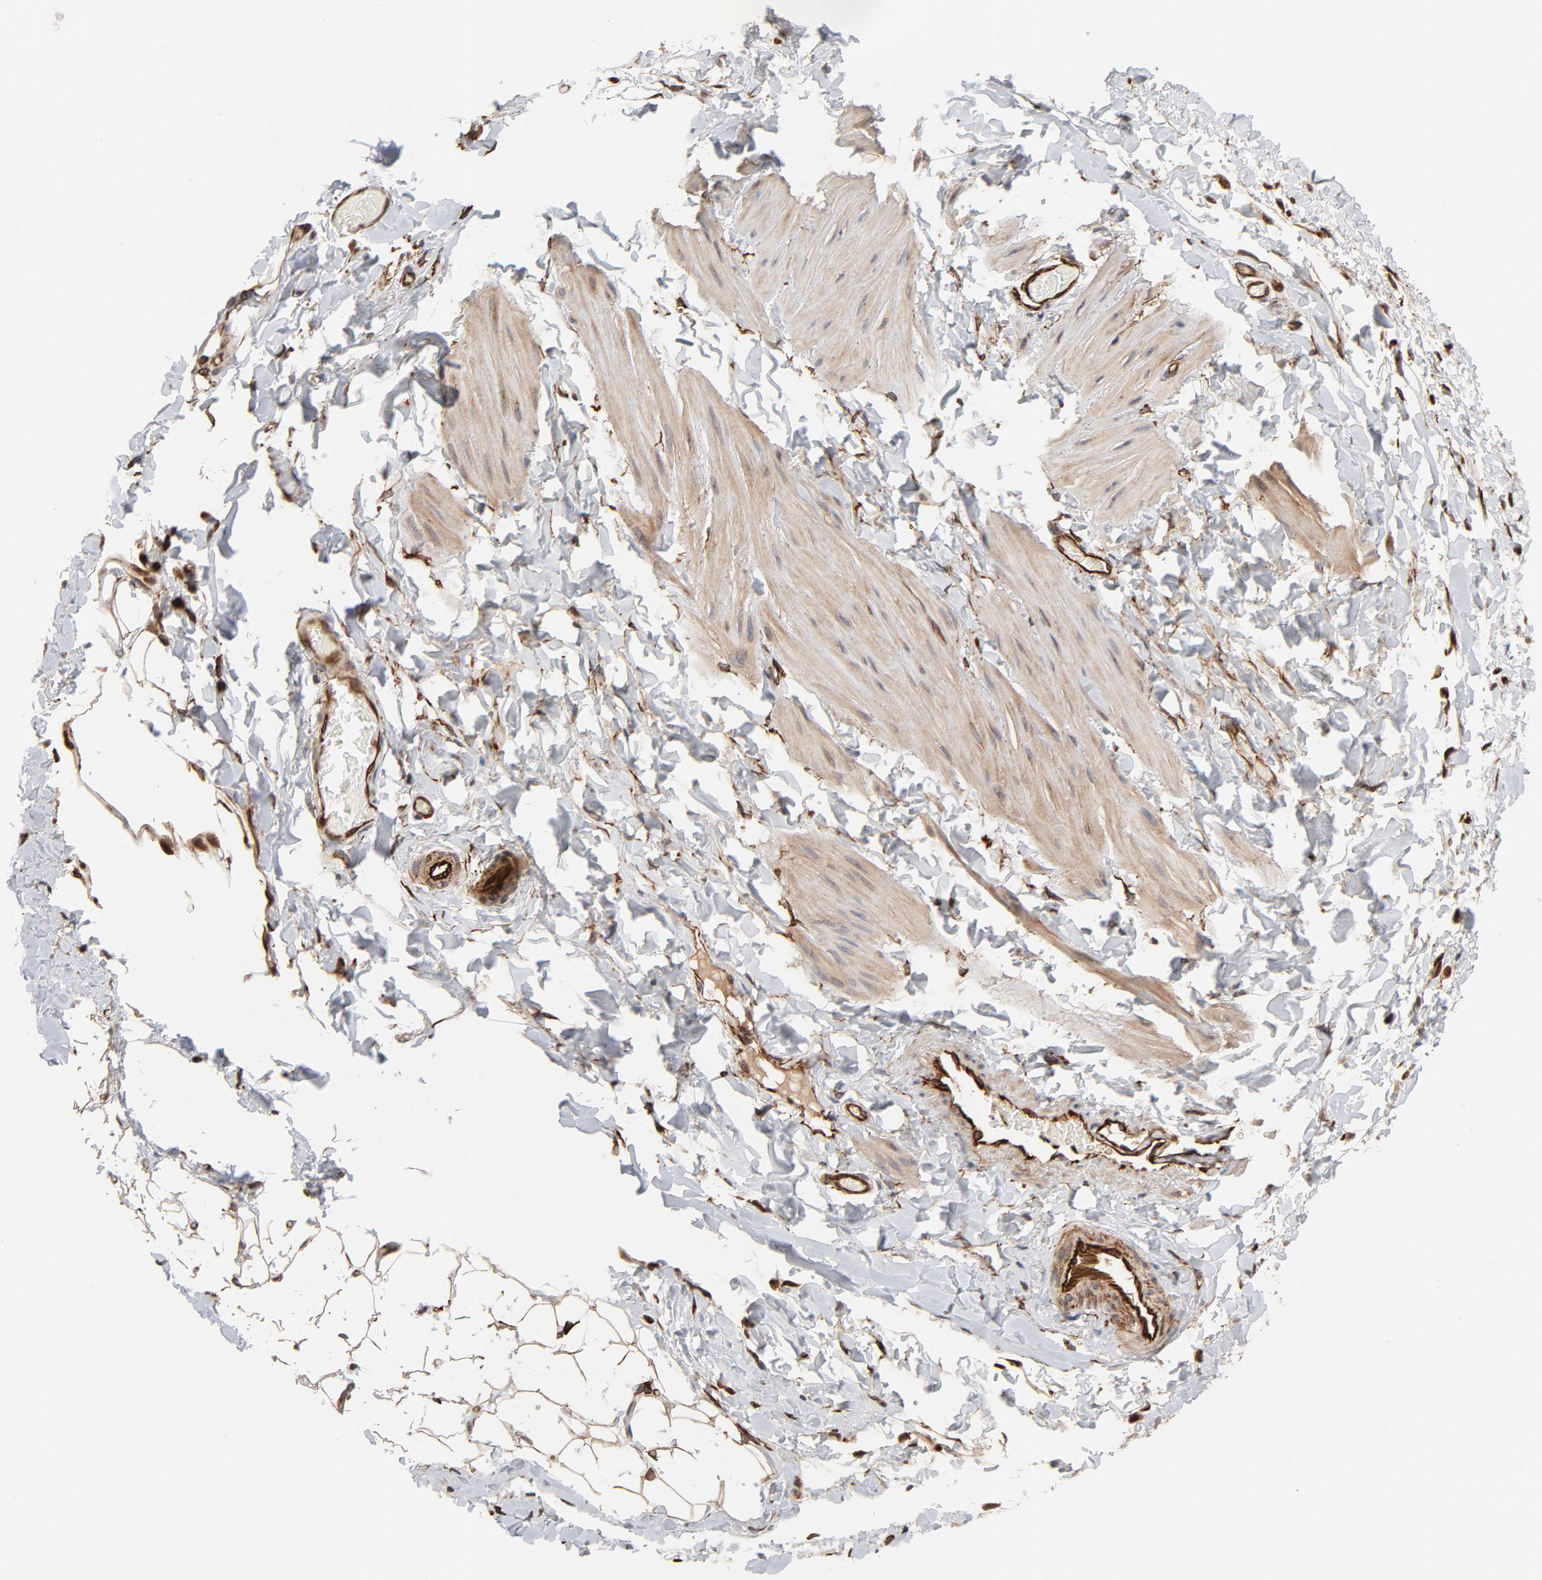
{"staining": {"intensity": "moderate", "quantity": ">75%", "location": "cytoplasmic/membranous"}, "tissue": "adipose tissue", "cell_type": "Adipocytes", "image_type": "normal", "snomed": [{"axis": "morphology", "description": "Normal tissue, NOS"}, {"axis": "topography", "description": "Bronchus"}, {"axis": "topography", "description": "Lung"}], "caption": "Protein expression analysis of normal adipose tissue shows moderate cytoplasmic/membranous staining in approximately >75% of adipocytes.", "gene": "DNAAF2", "patient": {"sex": "female", "age": 56}}